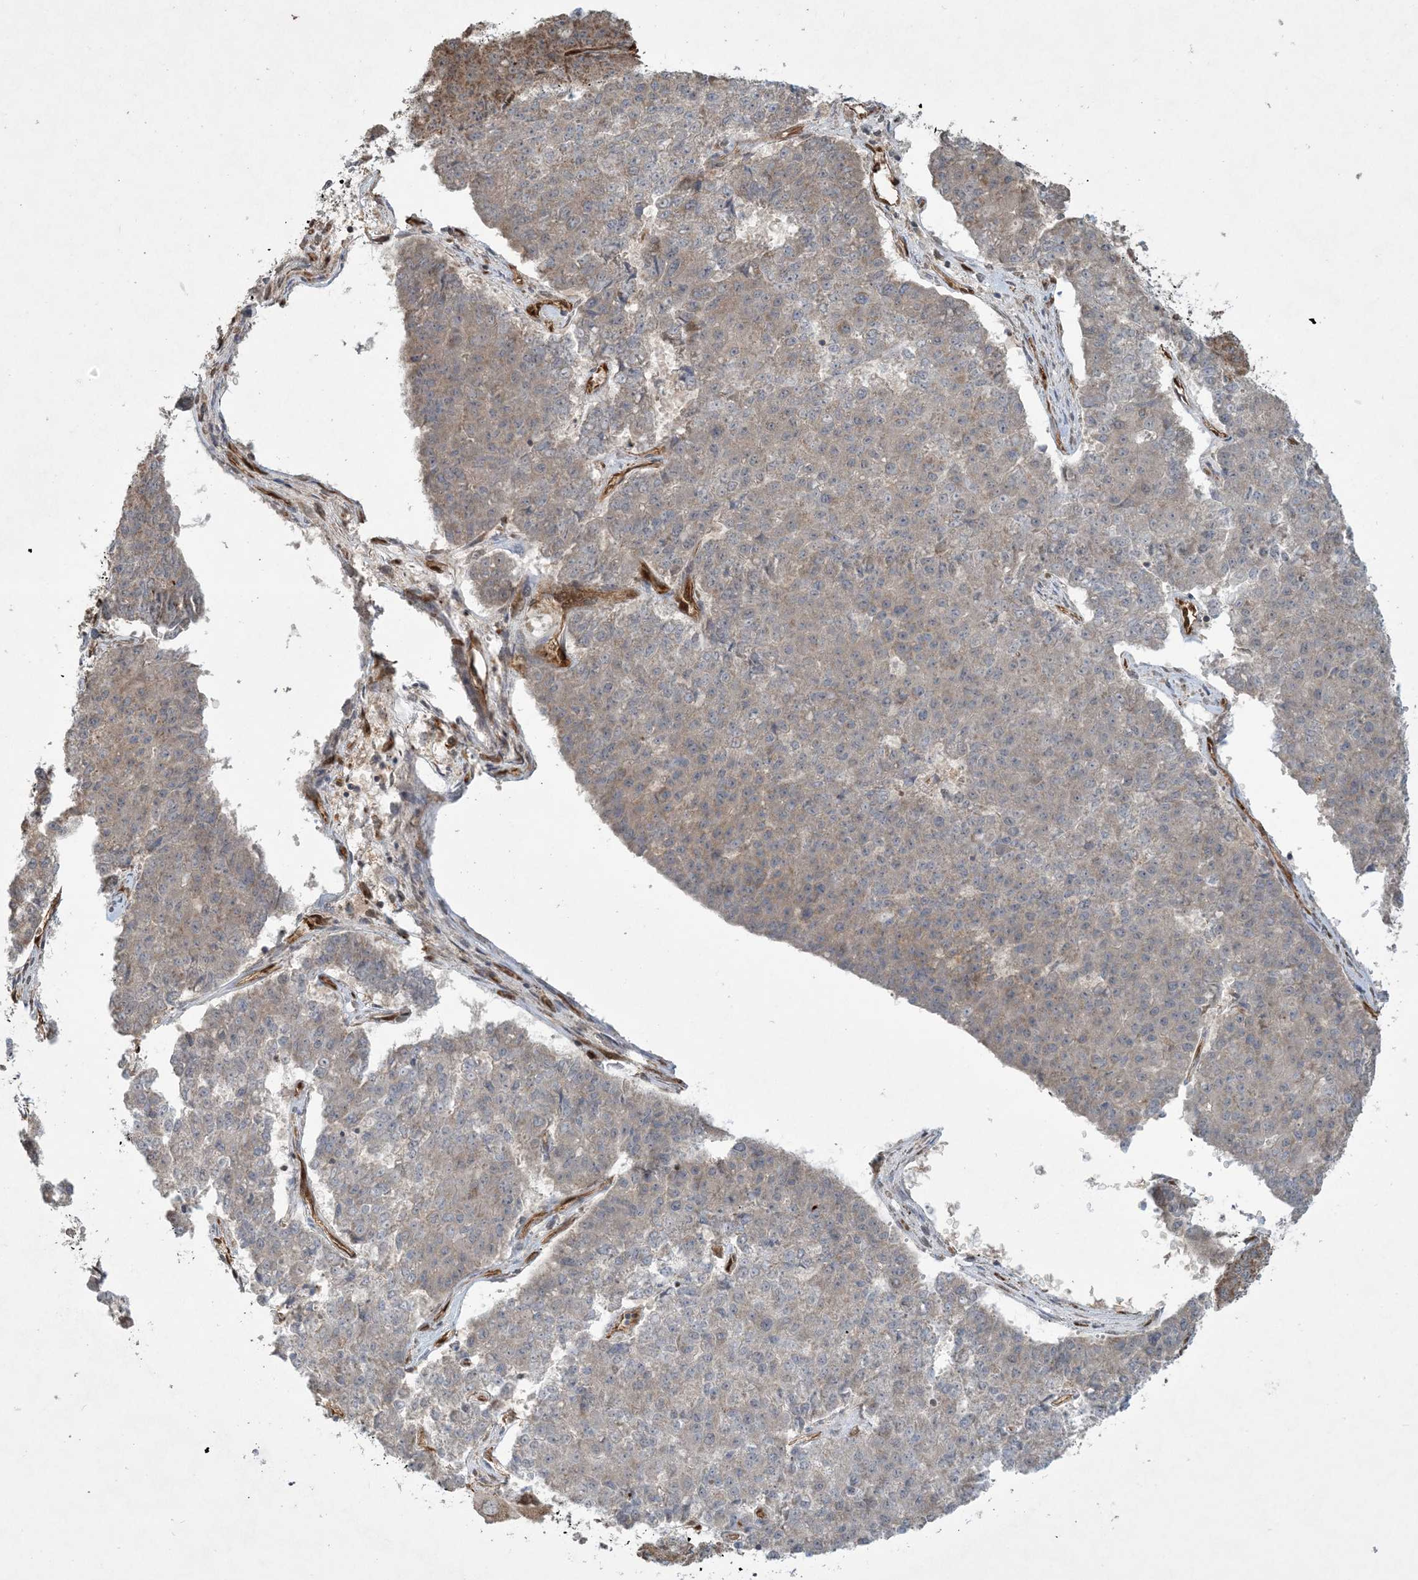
{"staining": {"intensity": "moderate", "quantity": "25%-75%", "location": "cytoplasmic/membranous"}, "tissue": "pancreatic cancer", "cell_type": "Tumor cells", "image_type": "cancer", "snomed": [{"axis": "morphology", "description": "Adenocarcinoma, NOS"}, {"axis": "topography", "description": "Pancreas"}], "caption": "DAB (3,3'-diaminobenzidine) immunohistochemical staining of adenocarcinoma (pancreatic) reveals moderate cytoplasmic/membranous protein expression in about 25%-75% of tumor cells.", "gene": "PPM1F", "patient": {"sex": "male", "age": 50}}